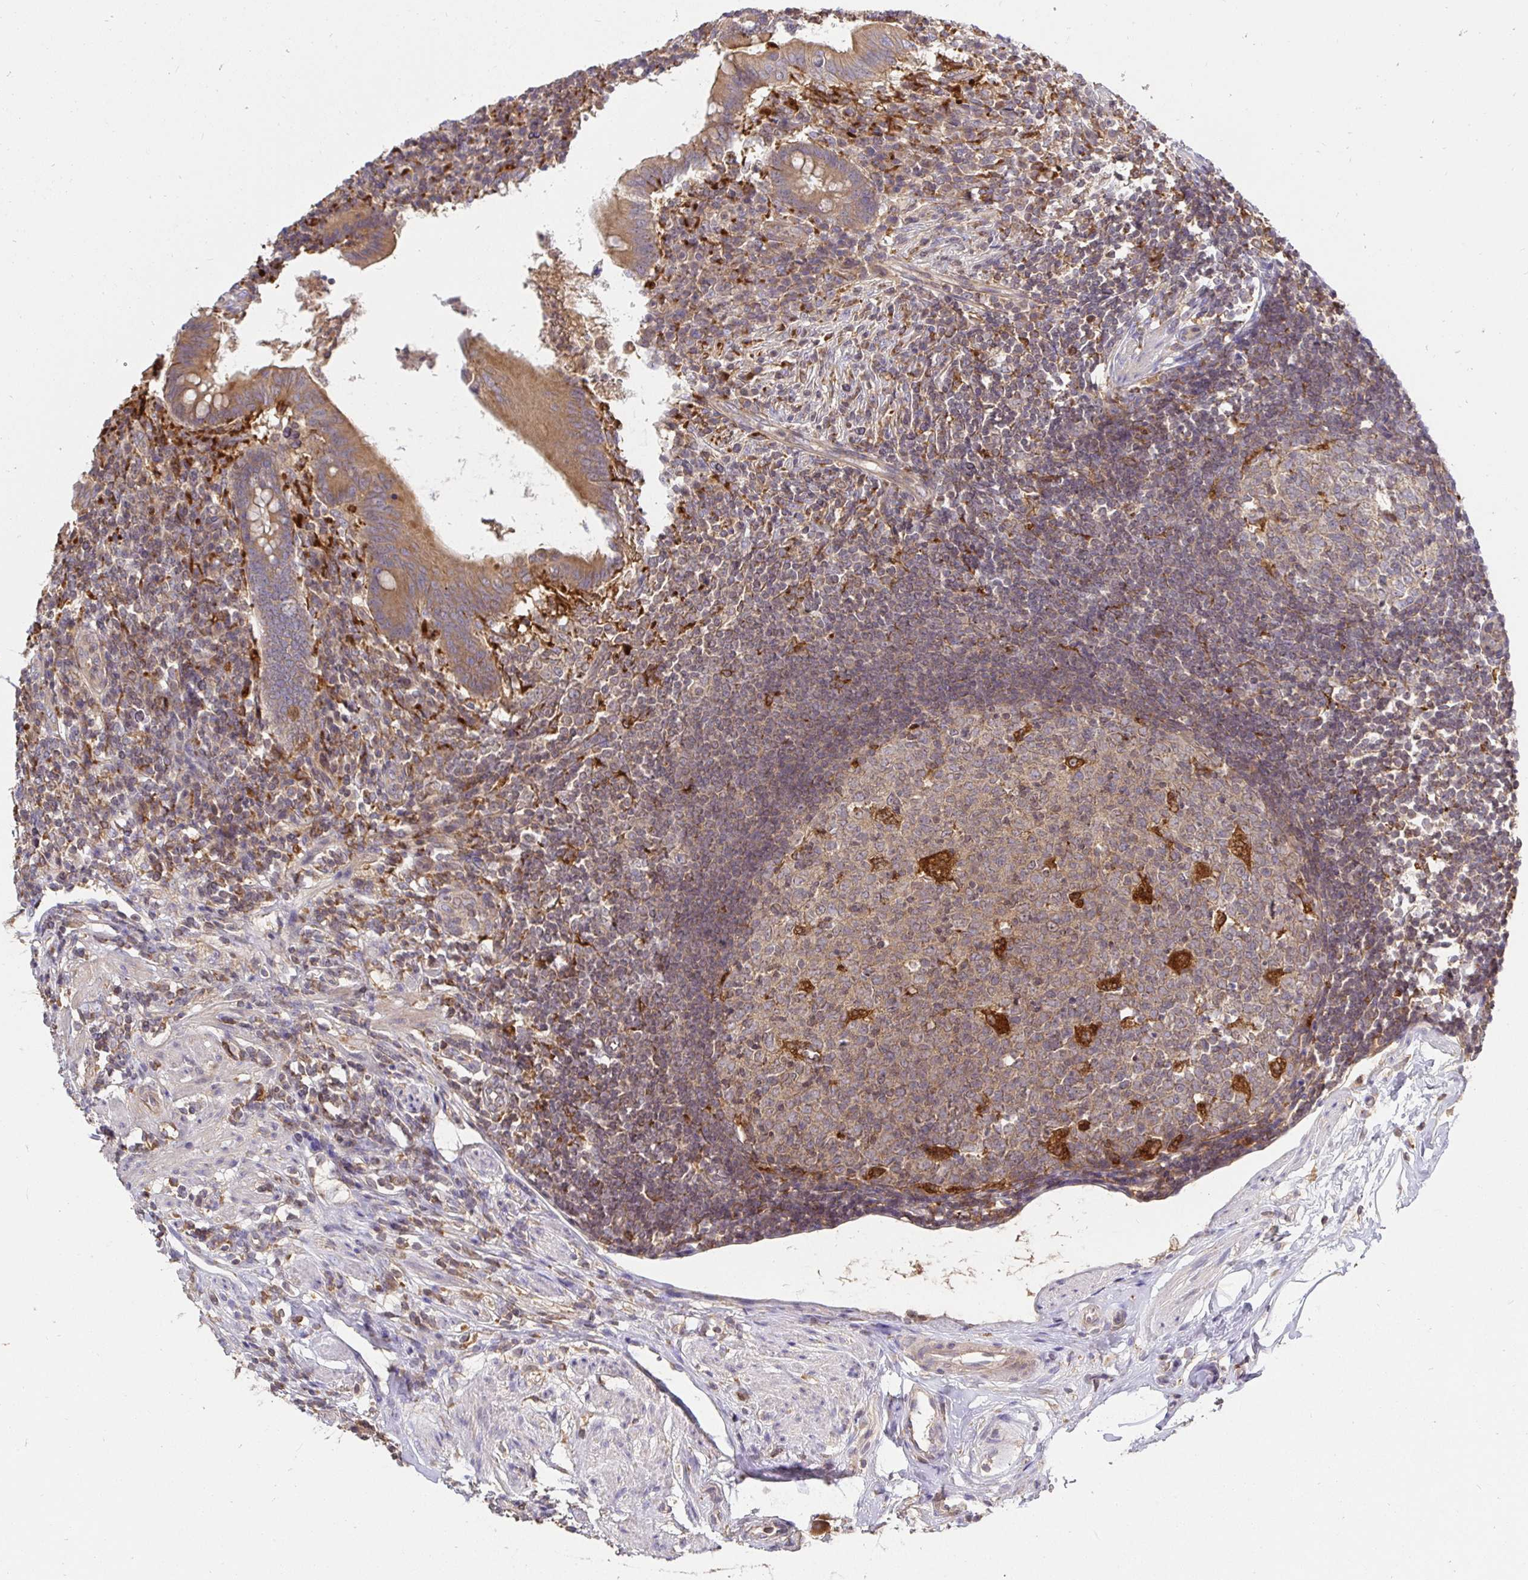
{"staining": {"intensity": "moderate", "quantity": ">75%", "location": "cytoplasmic/membranous"}, "tissue": "appendix", "cell_type": "Glandular cells", "image_type": "normal", "snomed": [{"axis": "morphology", "description": "Normal tissue, NOS"}, {"axis": "topography", "description": "Appendix"}], "caption": "Appendix stained with a brown dye shows moderate cytoplasmic/membranous positive expression in approximately >75% of glandular cells.", "gene": "ATP6V1F", "patient": {"sex": "female", "age": 56}}